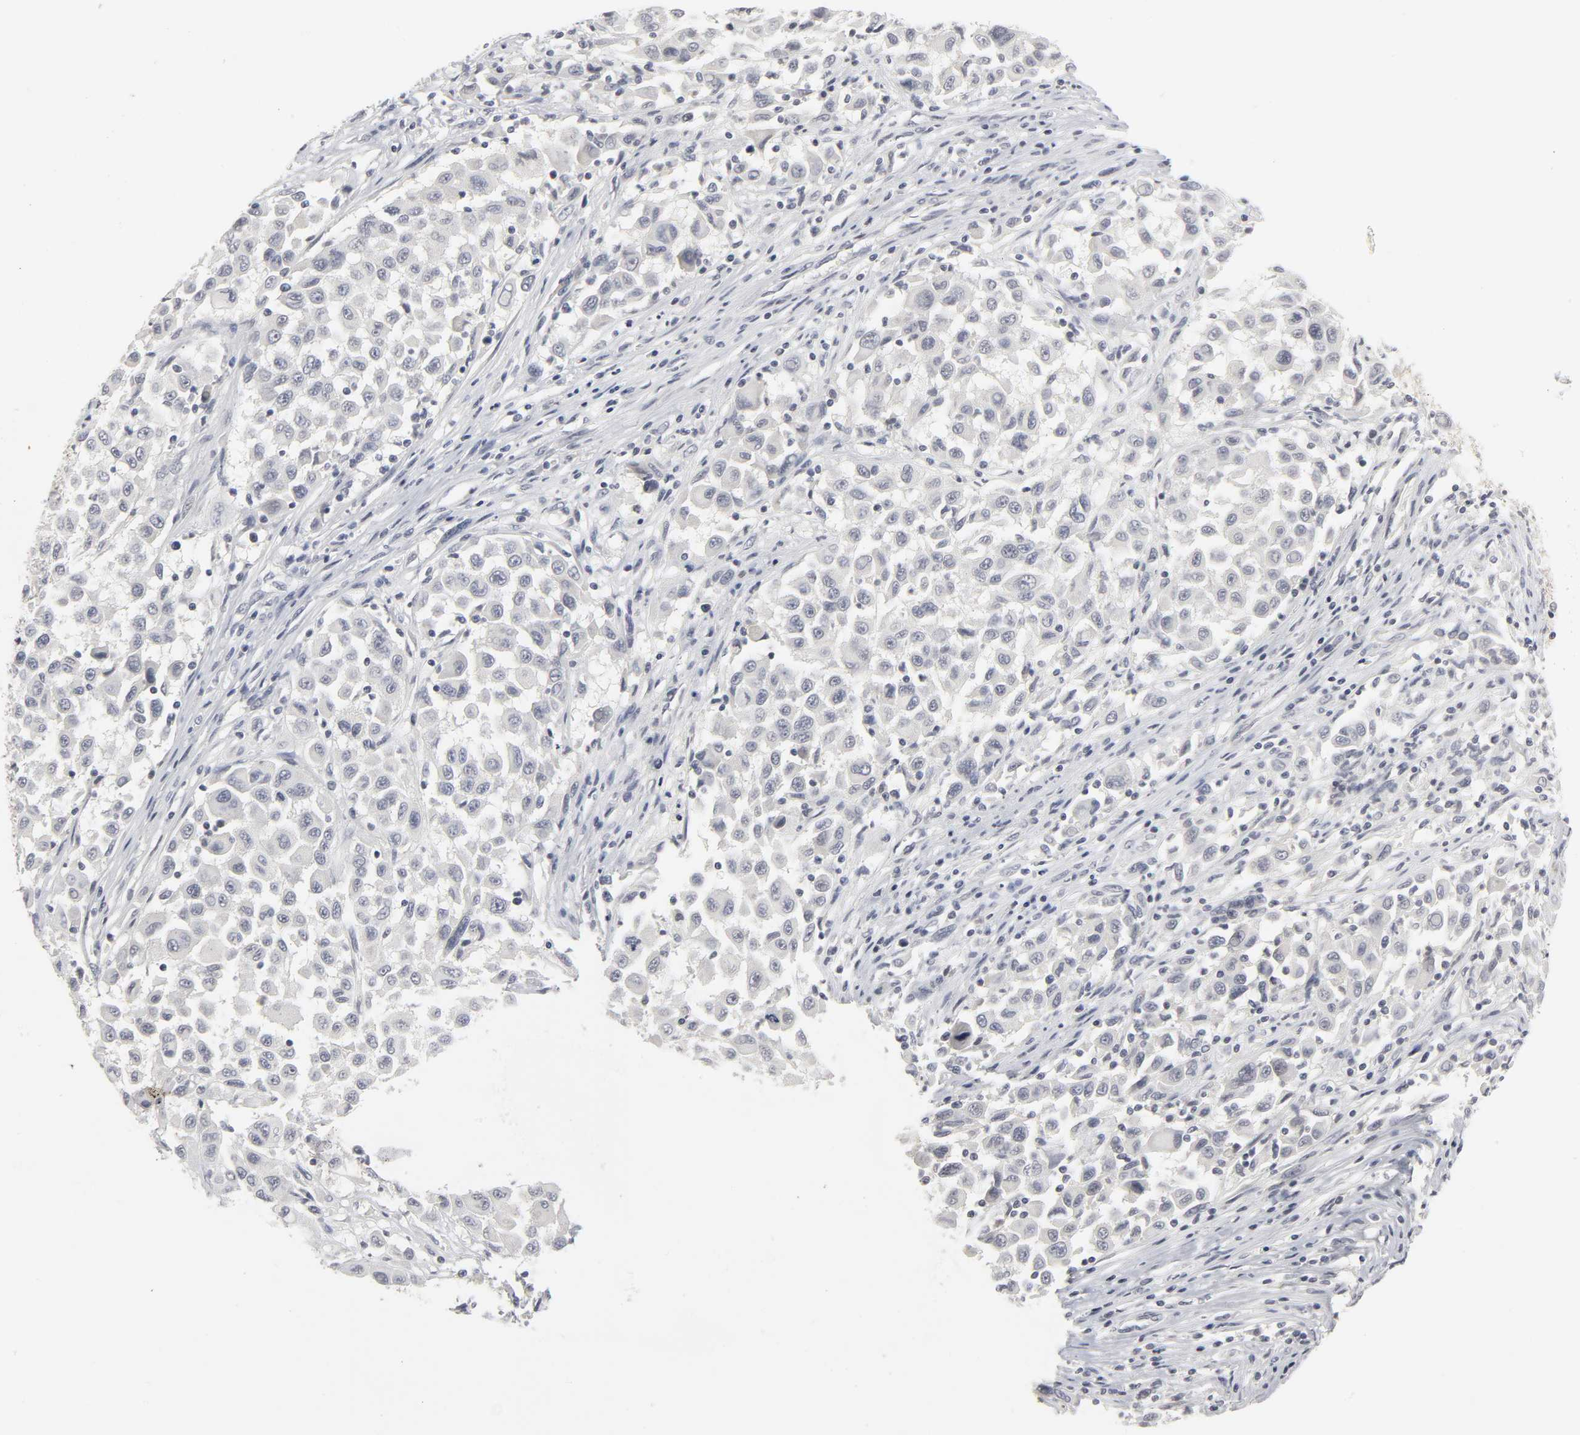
{"staining": {"intensity": "negative", "quantity": "none", "location": "none"}, "tissue": "melanoma", "cell_type": "Tumor cells", "image_type": "cancer", "snomed": [{"axis": "morphology", "description": "Malignant melanoma, Metastatic site"}, {"axis": "topography", "description": "Lymph node"}], "caption": "The image shows no significant expression in tumor cells of melanoma.", "gene": "TCAP", "patient": {"sex": "male", "age": 61}}